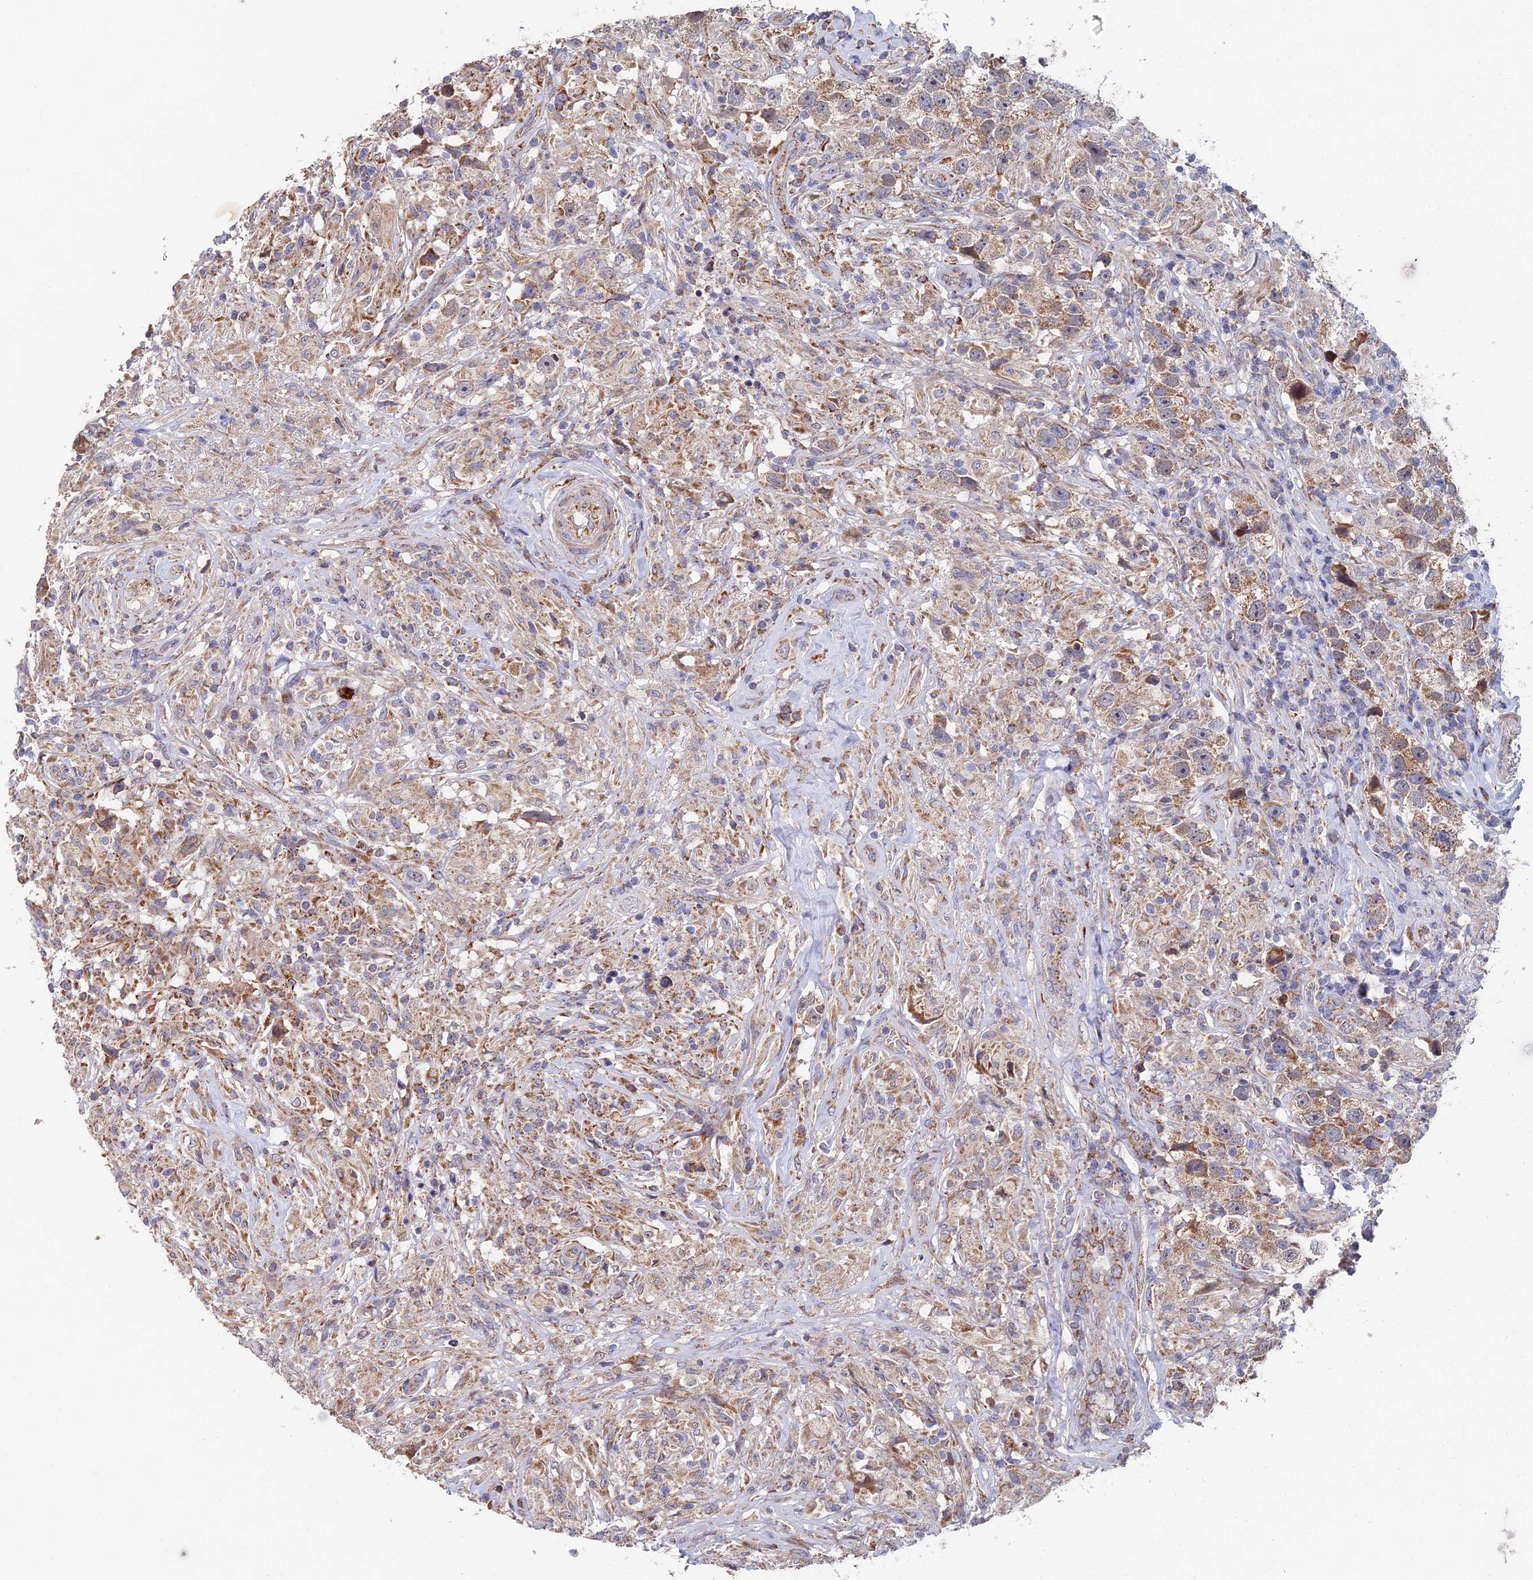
{"staining": {"intensity": "moderate", "quantity": ">75%", "location": "cytoplasmic/membranous"}, "tissue": "testis cancer", "cell_type": "Tumor cells", "image_type": "cancer", "snomed": [{"axis": "morphology", "description": "Seminoma, NOS"}, {"axis": "topography", "description": "Testis"}], "caption": "DAB immunohistochemical staining of human seminoma (testis) reveals moderate cytoplasmic/membranous protein expression in approximately >75% of tumor cells. The protein is stained brown, and the nuclei are stained in blue (DAB IHC with brightfield microscopy, high magnification).", "gene": "ECSIT", "patient": {"sex": "male", "age": 49}}